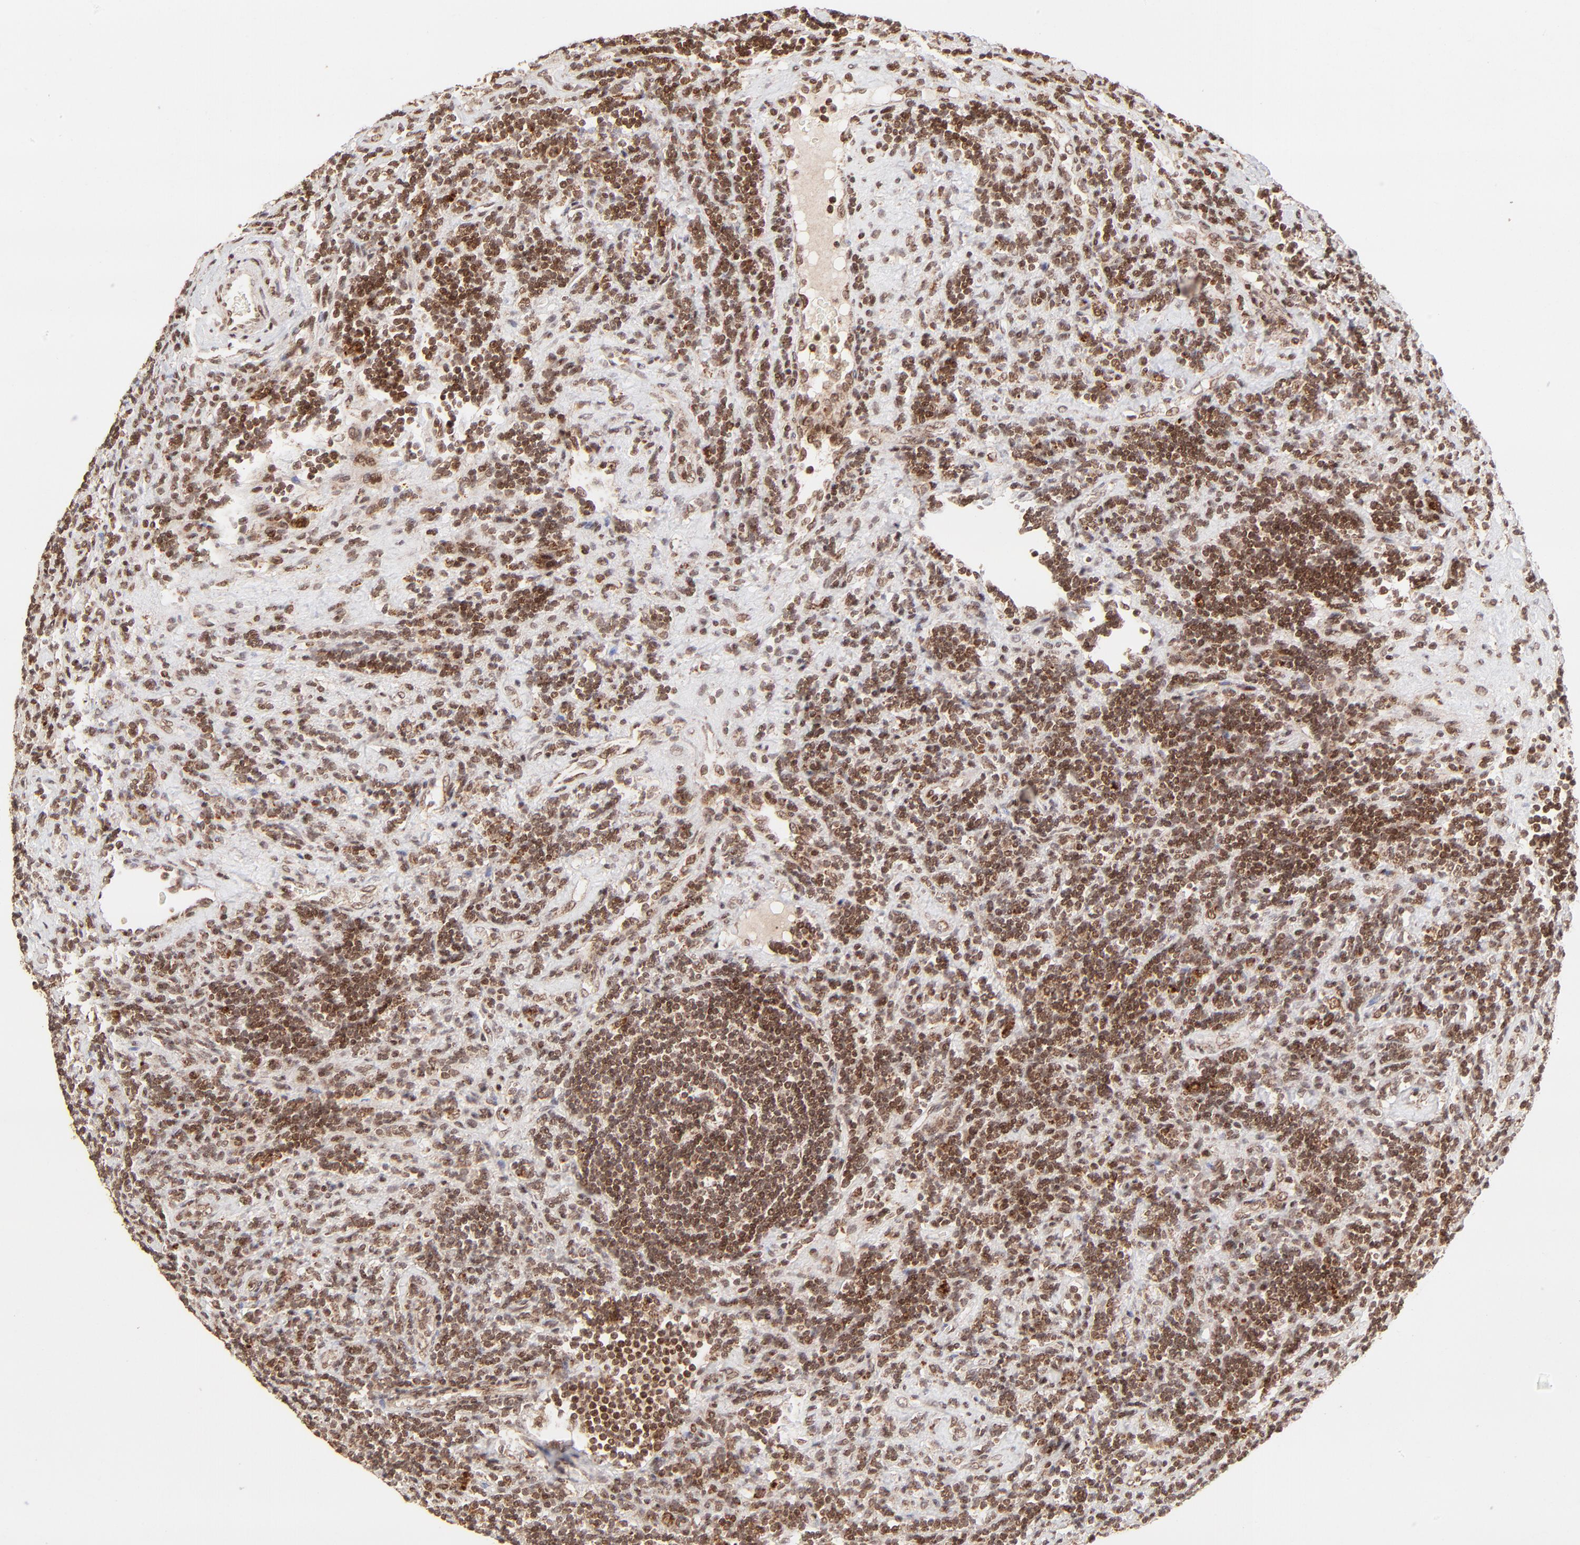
{"staining": {"intensity": "strong", "quantity": ">75%", "location": "cytoplasmic/membranous,nuclear"}, "tissue": "lymphoma", "cell_type": "Tumor cells", "image_type": "cancer", "snomed": [{"axis": "morphology", "description": "Malignant lymphoma, non-Hodgkin's type, Low grade"}, {"axis": "topography", "description": "Lymph node"}], "caption": "DAB (3,3'-diaminobenzidine) immunohistochemical staining of human low-grade malignant lymphoma, non-Hodgkin's type shows strong cytoplasmic/membranous and nuclear protein staining in about >75% of tumor cells.", "gene": "MED15", "patient": {"sex": "male", "age": 70}}